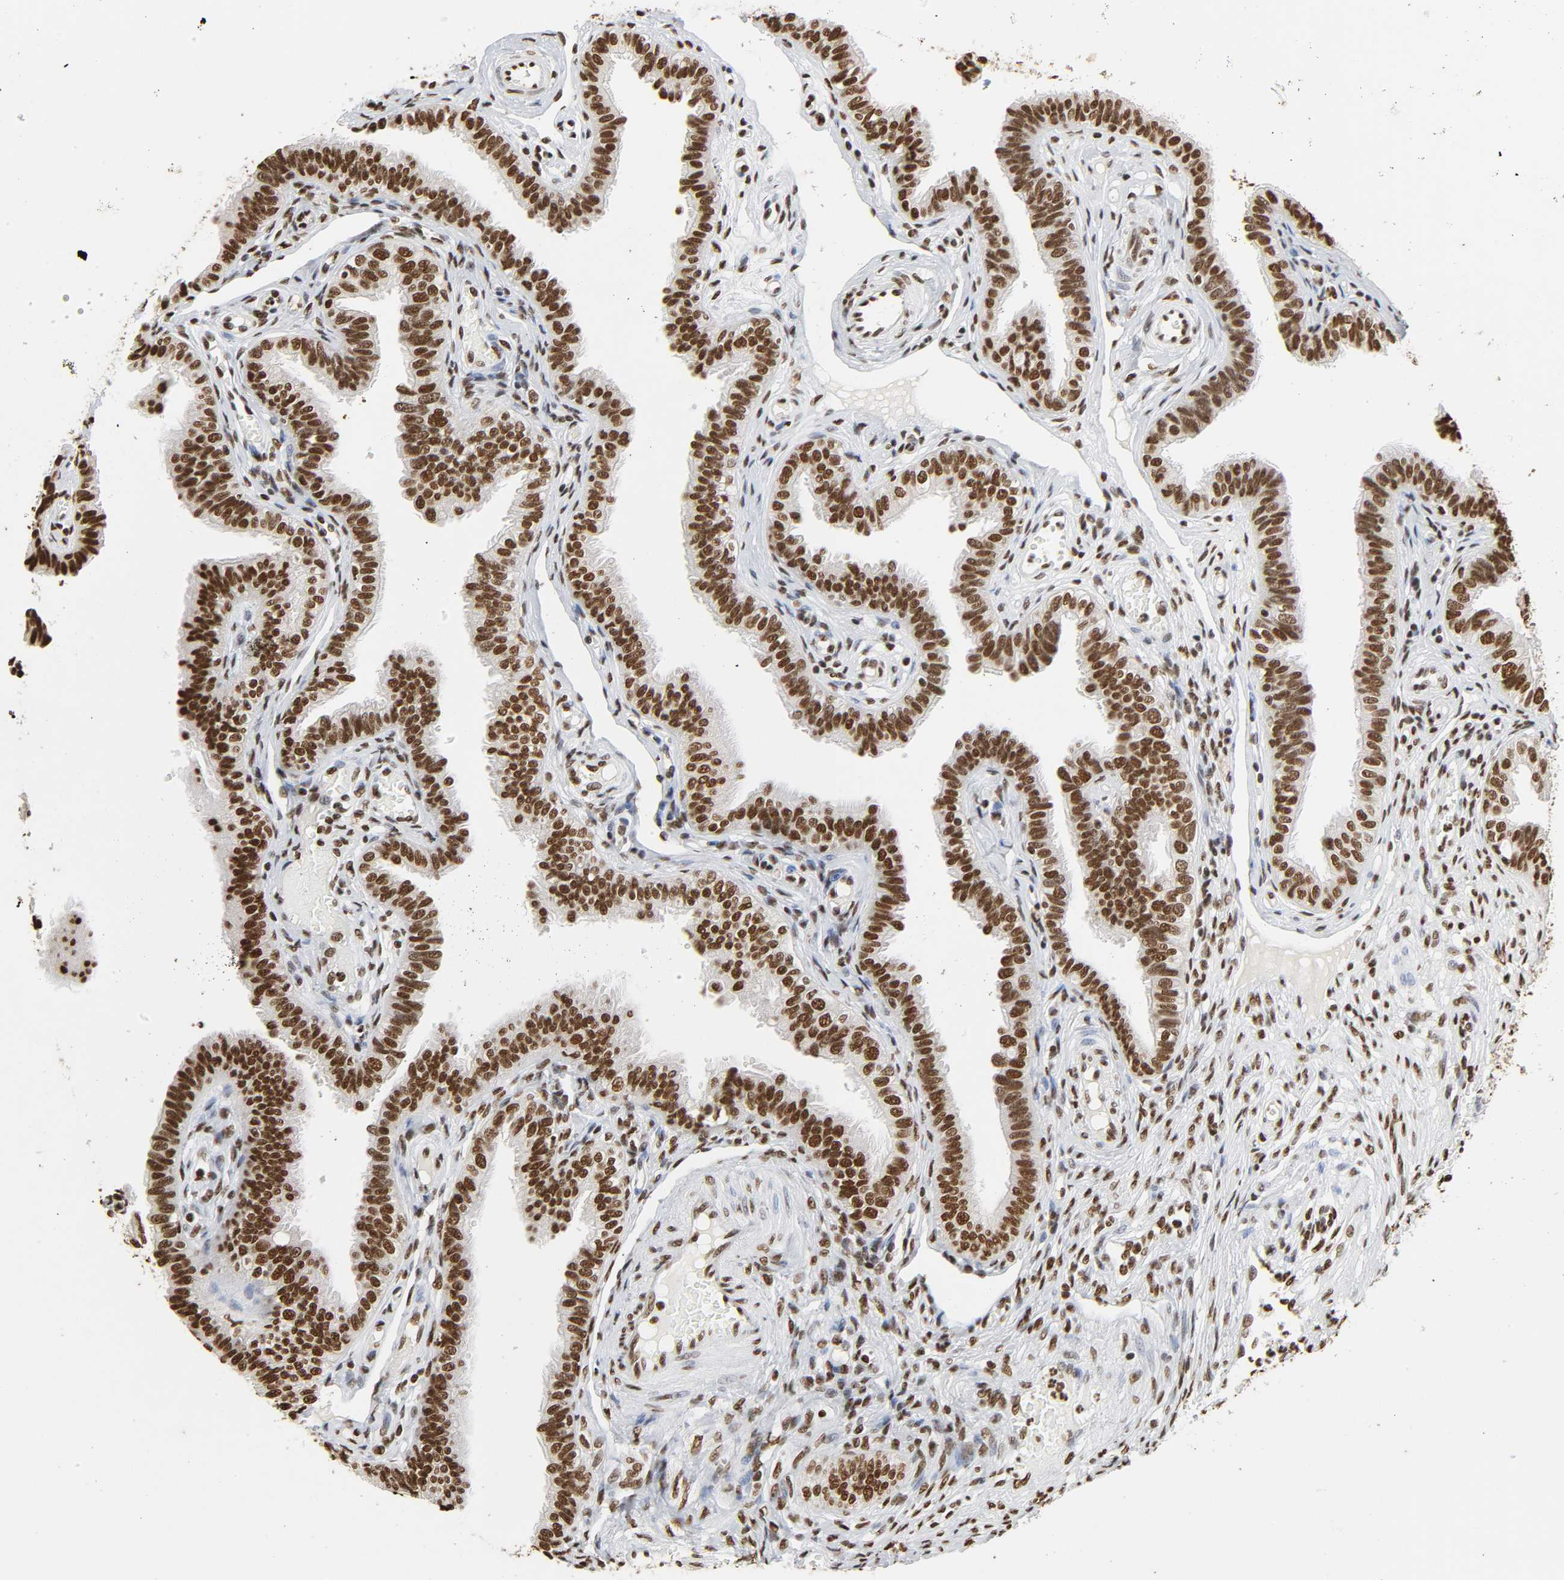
{"staining": {"intensity": "strong", "quantity": ">75%", "location": "nuclear"}, "tissue": "fallopian tube", "cell_type": "Glandular cells", "image_type": "normal", "snomed": [{"axis": "morphology", "description": "Normal tissue, NOS"}, {"axis": "morphology", "description": "Dermoid, NOS"}, {"axis": "topography", "description": "Fallopian tube"}], "caption": "Unremarkable fallopian tube was stained to show a protein in brown. There is high levels of strong nuclear positivity in approximately >75% of glandular cells. The staining is performed using DAB brown chromogen to label protein expression. The nuclei are counter-stained blue using hematoxylin.", "gene": "HNRNPC", "patient": {"sex": "female", "age": 33}}